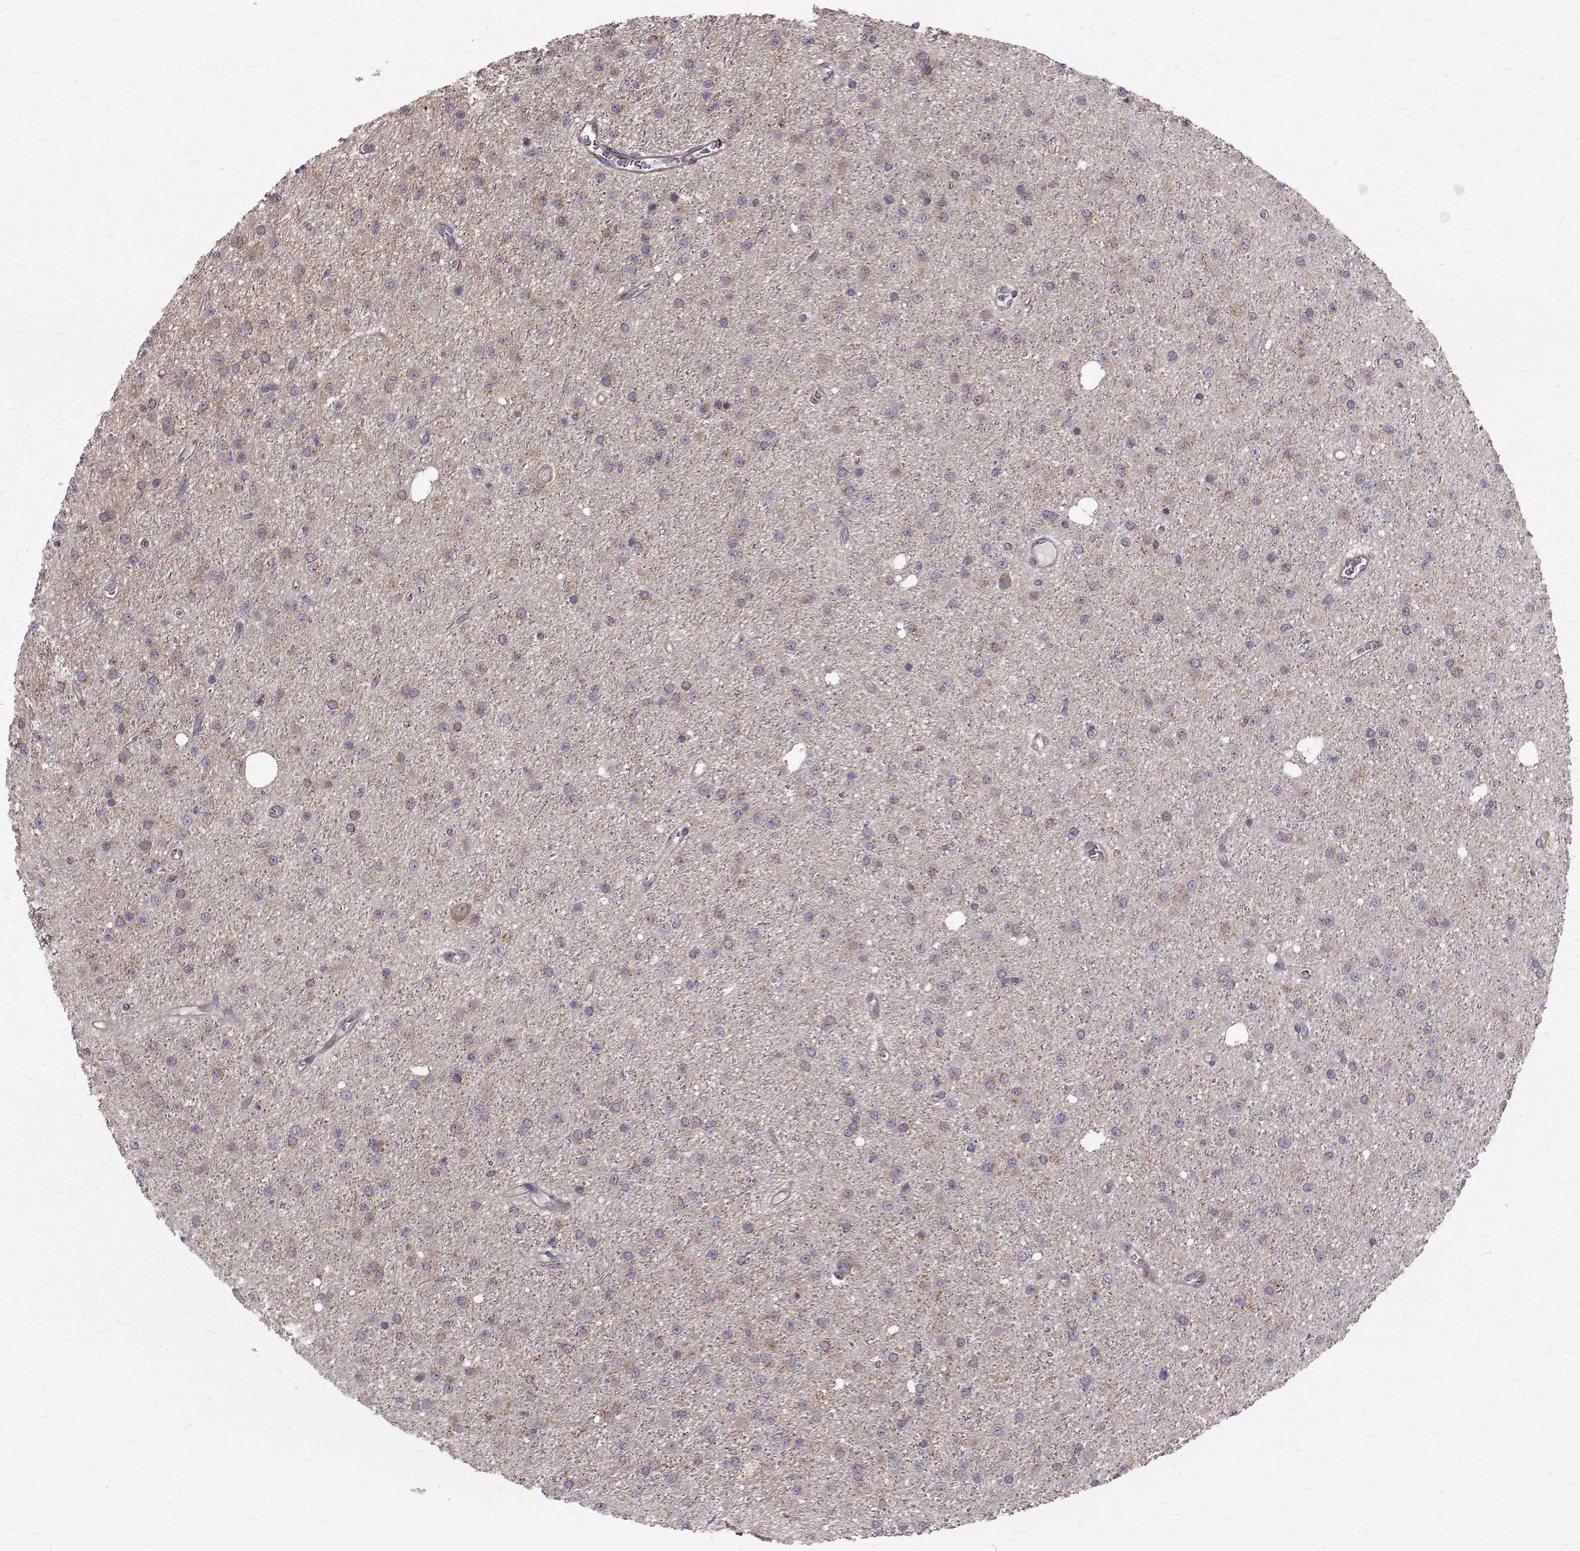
{"staining": {"intensity": "negative", "quantity": "none", "location": "none"}, "tissue": "glioma", "cell_type": "Tumor cells", "image_type": "cancer", "snomed": [{"axis": "morphology", "description": "Glioma, malignant, Low grade"}, {"axis": "topography", "description": "Brain"}], "caption": "Tumor cells show no significant protein expression in malignant low-grade glioma.", "gene": "ARFGAP1", "patient": {"sex": "male", "age": 27}}